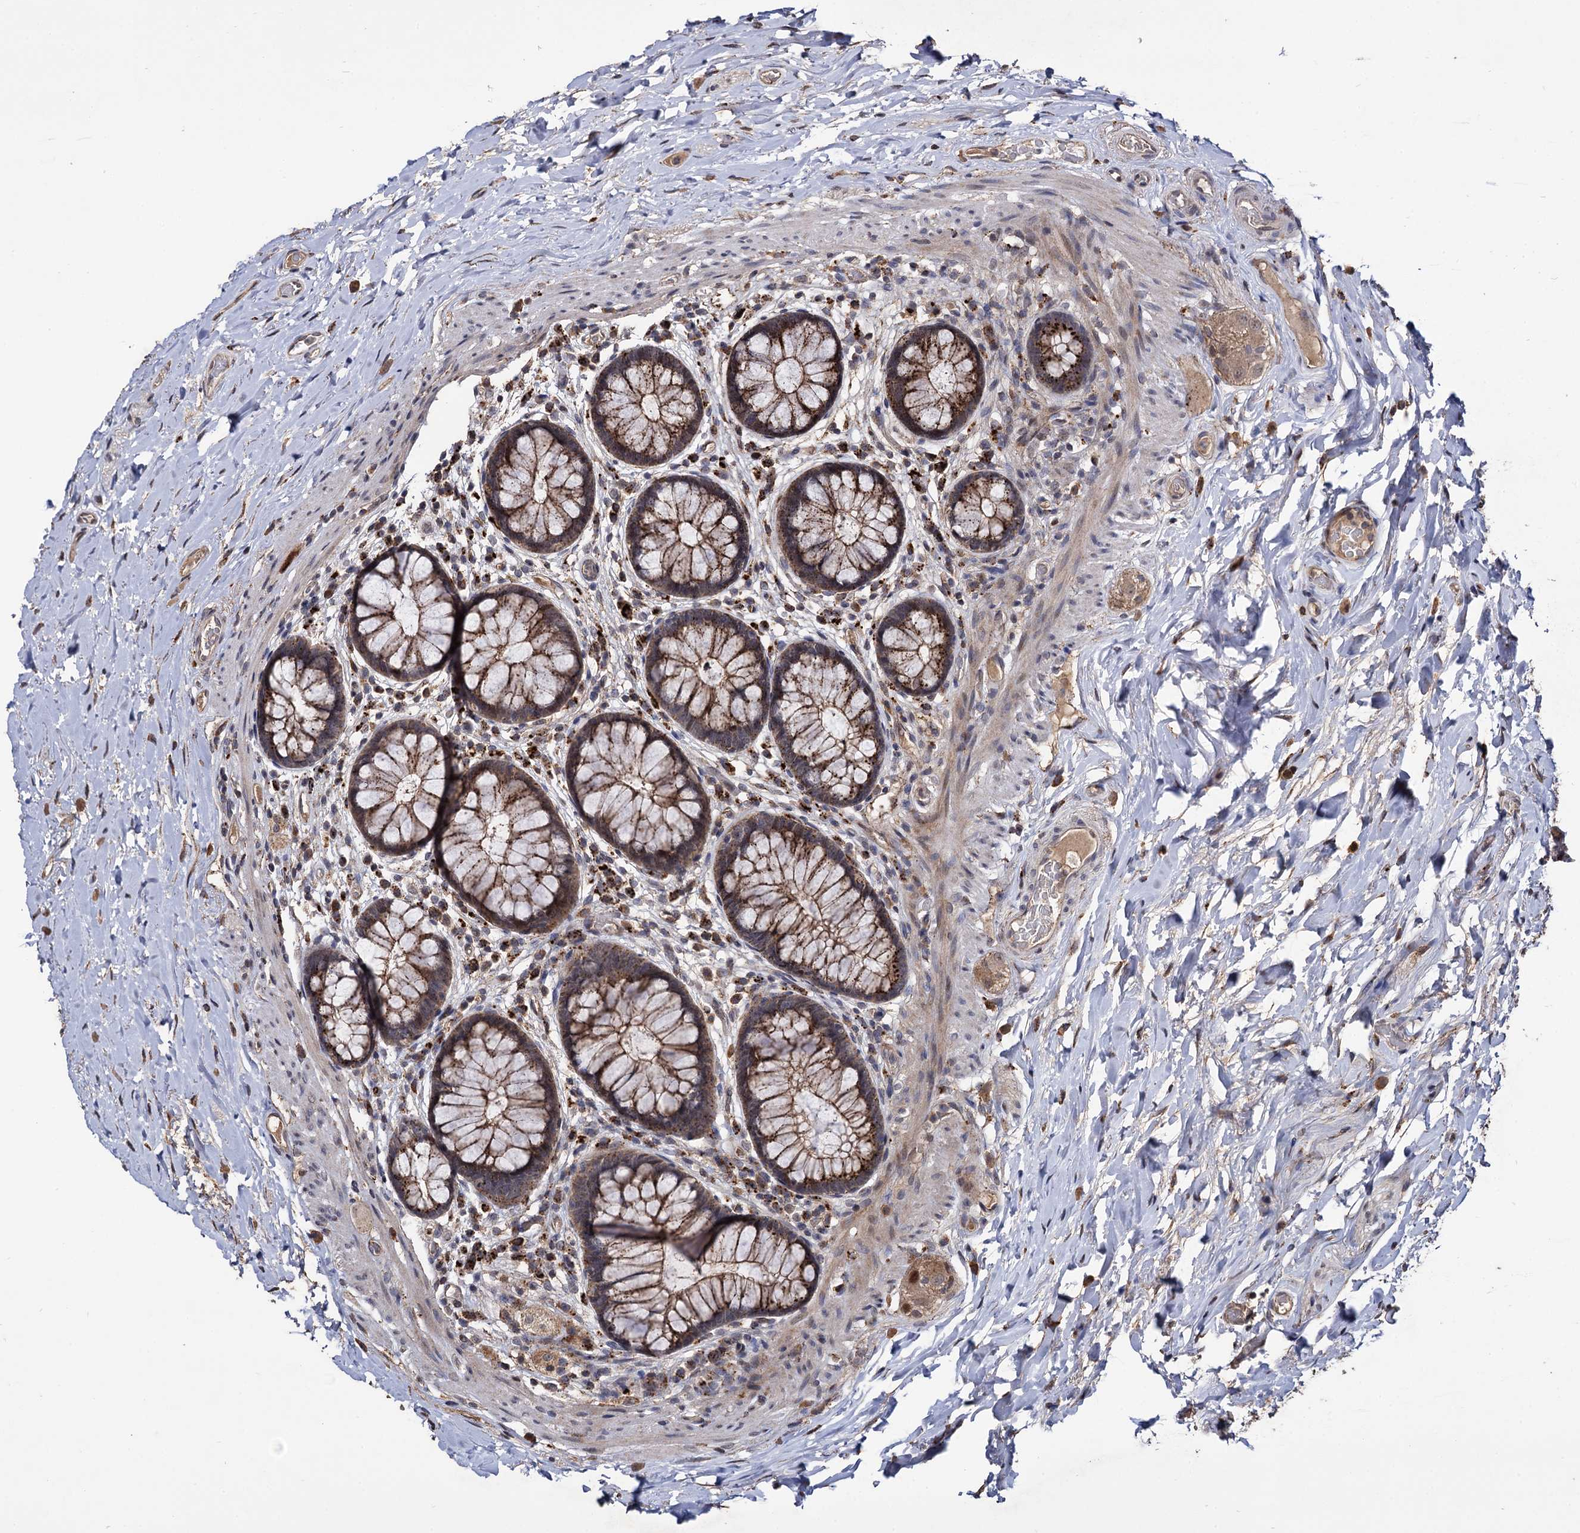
{"staining": {"intensity": "strong", "quantity": ">75%", "location": "cytoplasmic/membranous"}, "tissue": "rectum", "cell_type": "Glandular cells", "image_type": "normal", "snomed": [{"axis": "morphology", "description": "Normal tissue, NOS"}, {"axis": "topography", "description": "Rectum"}], "caption": "Immunohistochemistry of unremarkable rectum shows high levels of strong cytoplasmic/membranous expression in about >75% of glandular cells.", "gene": "MICAL2", "patient": {"sex": "male", "age": 83}}